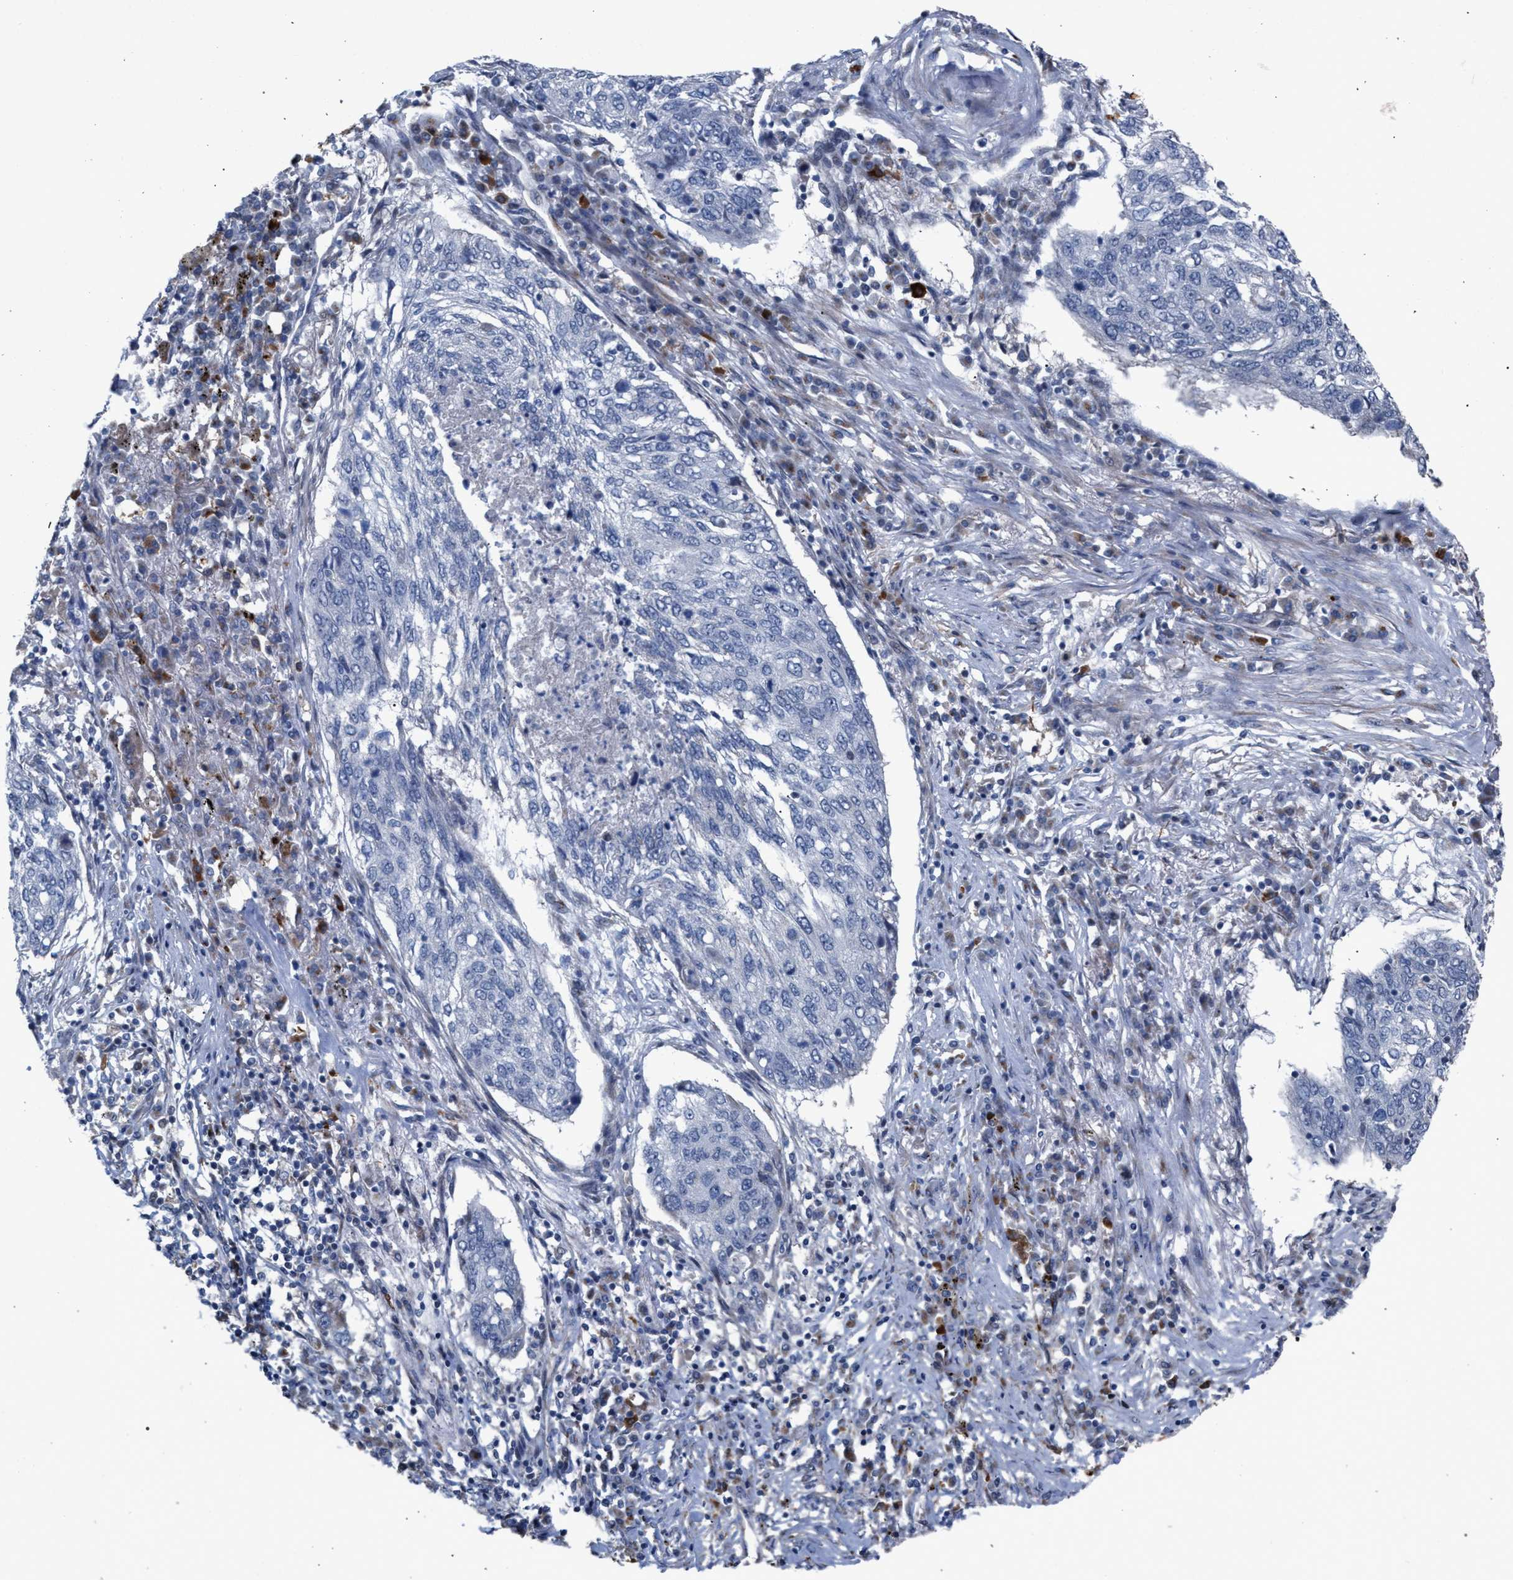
{"staining": {"intensity": "negative", "quantity": "none", "location": "none"}, "tissue": "lung cancer", "cell_type": "Tumor cells", "image_type": "cancer", "snomed": [{"axis": "morphology", "description": "Squamous cell carcinoma, NOS"}, {"axis": "topography", "description": "Lung"}], "caption": "Tumor cells are negative for brown protein staining in lung cancer (squamous cell carcinoma).", "gene": "RNF135", "patient": {"sex": "female", "age": 63}}